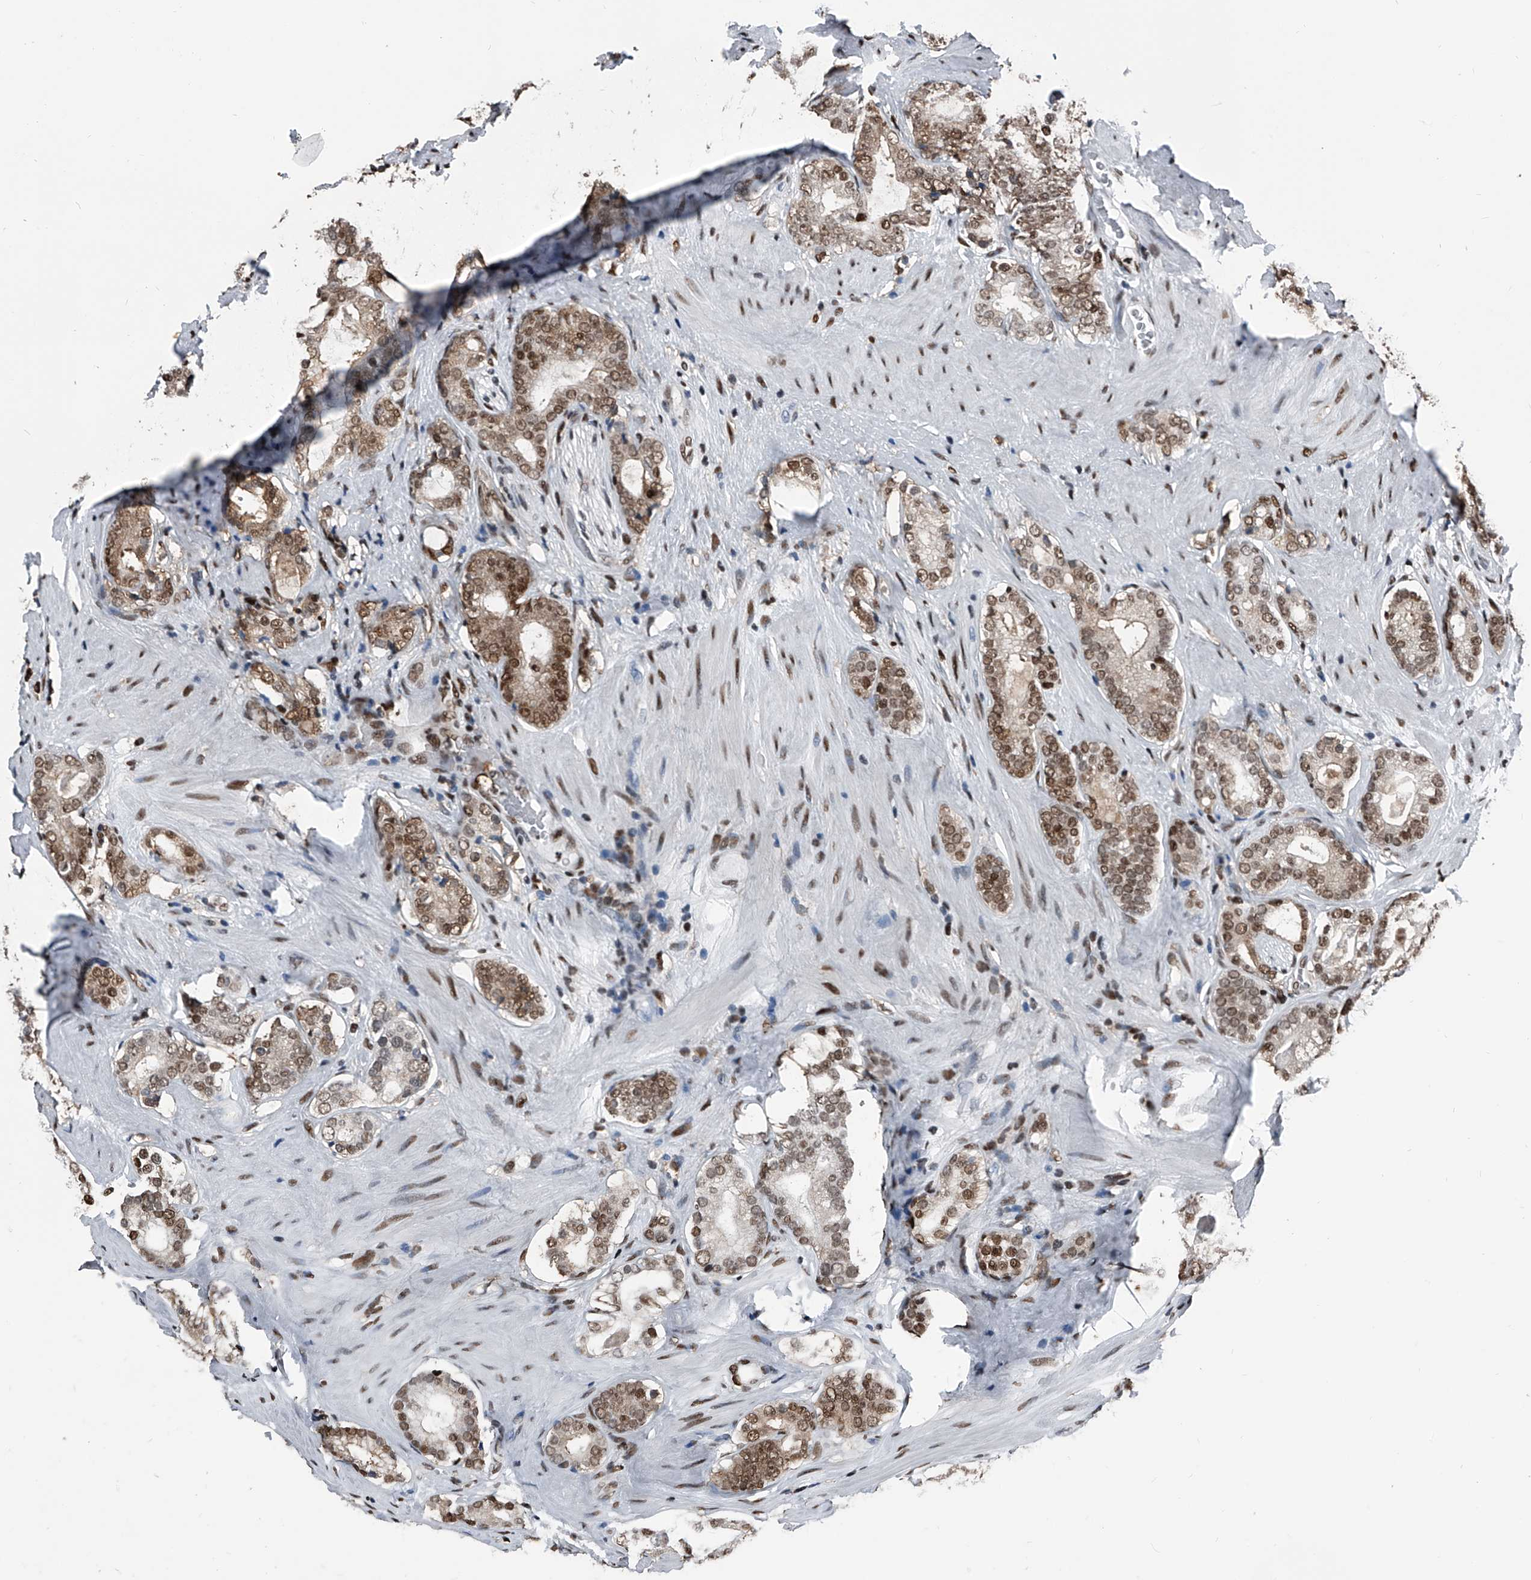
{"staining": {"intensity": "moderate", "quantity": ">75%", "location": "nuclear"}, "tissue": "prostate cancer", "cell_type": "Tumor cells", "image_type": "cancer", "snomed": [{"axis": "morphology", "description": "Adenocarcinoma, High grade"}, {"axis": "topography", "description": "Prostate"}], "caption": "Immunohistochemical staining of human adenocarcinoma (high-grade) (prostate) demonstrates medium levels of moderate nuclear positivity in about >75% of tumor cells.", "gene": "FKBP5", "patient": {"sex": "male", "age": 63}}